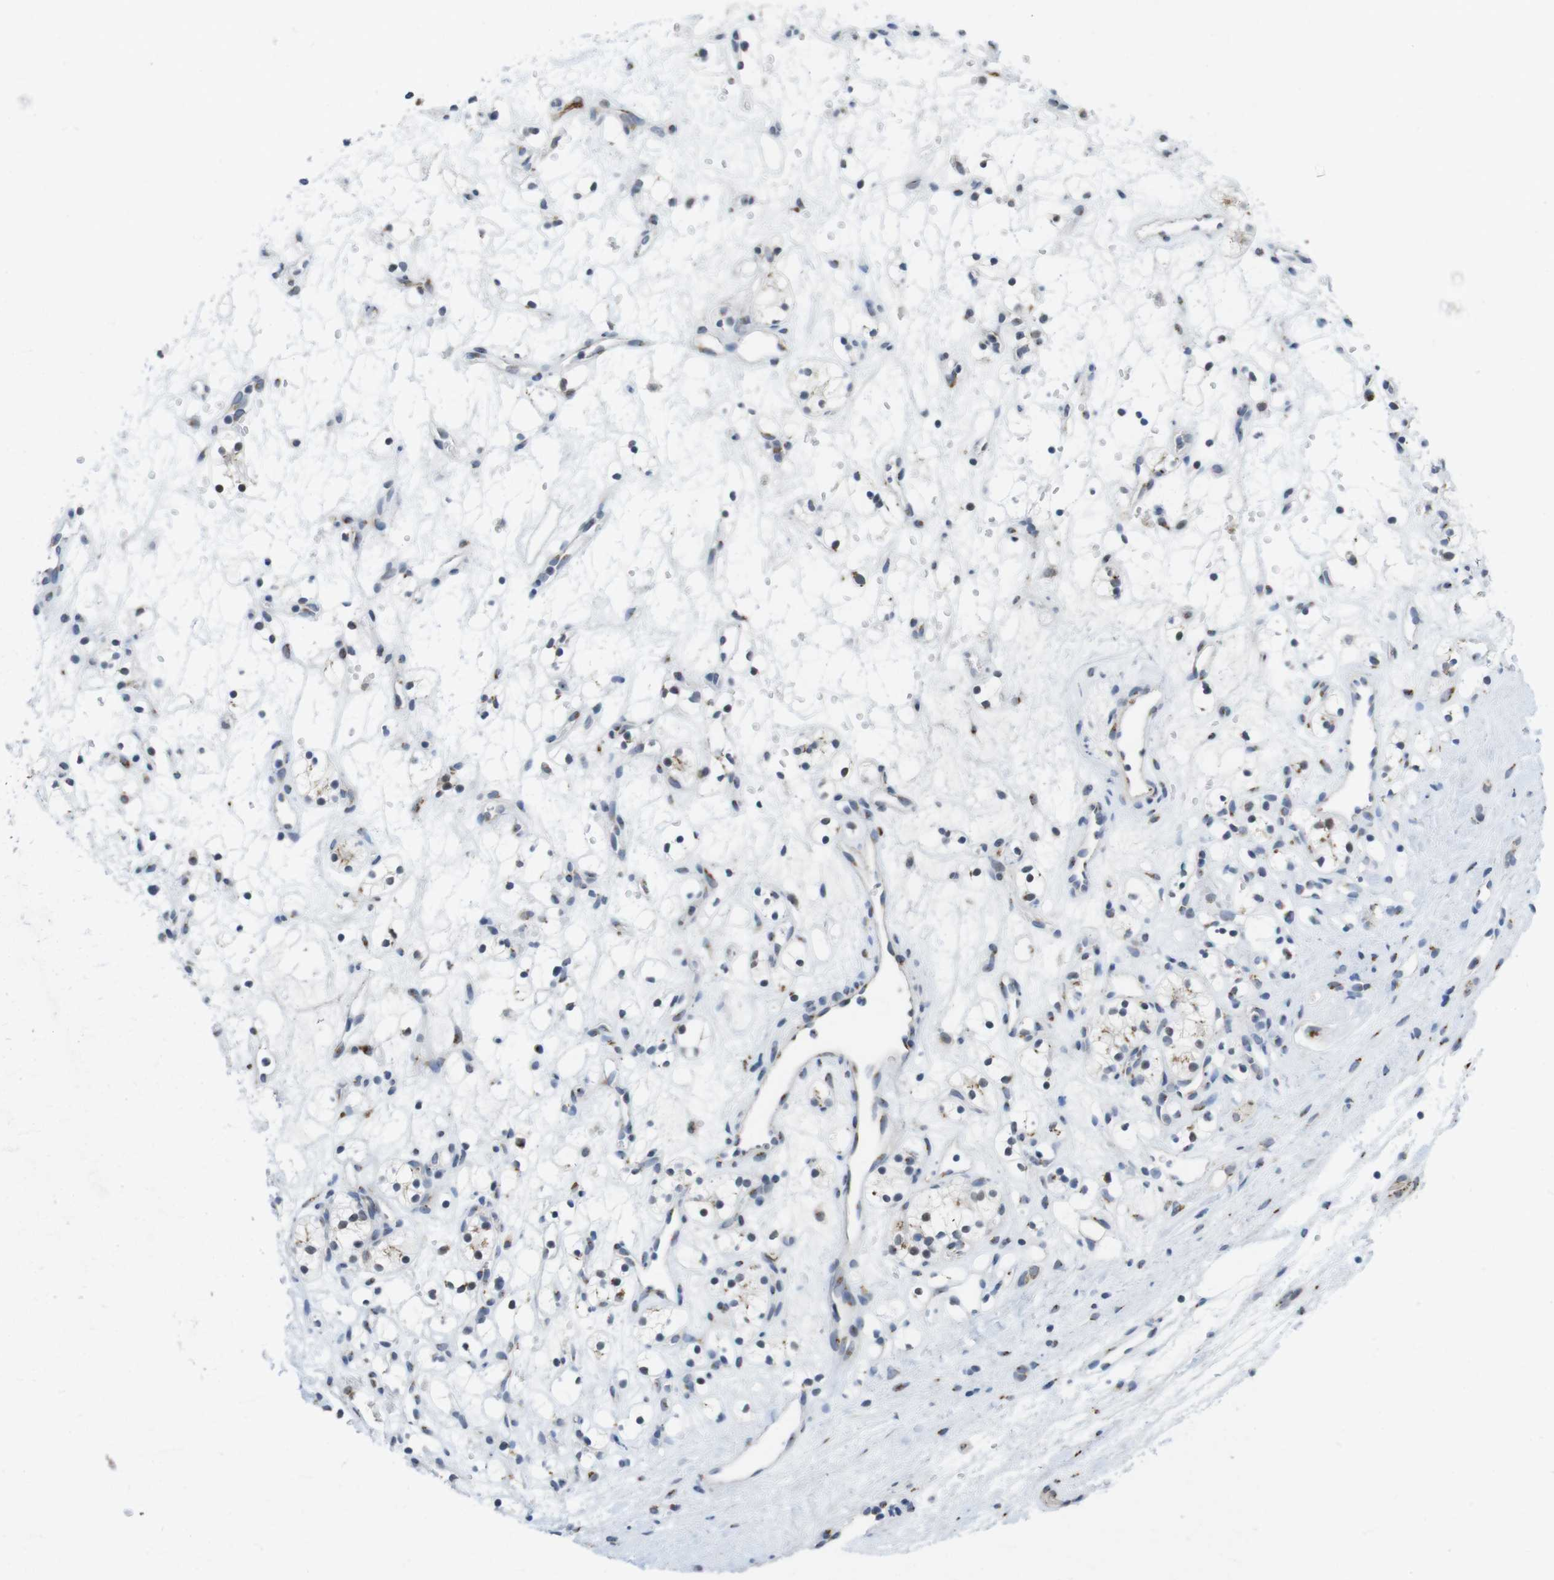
{"staining": {"intensity": "negative", "quantity": "none", "location": "none"}, "tissue": "renal cancer", "cell_type": "Tumor cells", "image_type": "cancer", "snomed": [{"axis": "morphology", "description": "Adenocarcinoma, NOS"}, {"axis": "topography", "description": "Kidney"}], "caption": "Tumor cells show no significant expression in renal cancer (adenocarcinoma). (Brightfield microscopy of DAB (3,3'-diaminobenzidine) immunohistochemistry at high magnification).", "gene": "ERGIC3", "patient": {"sex": "female", "age": 60}}